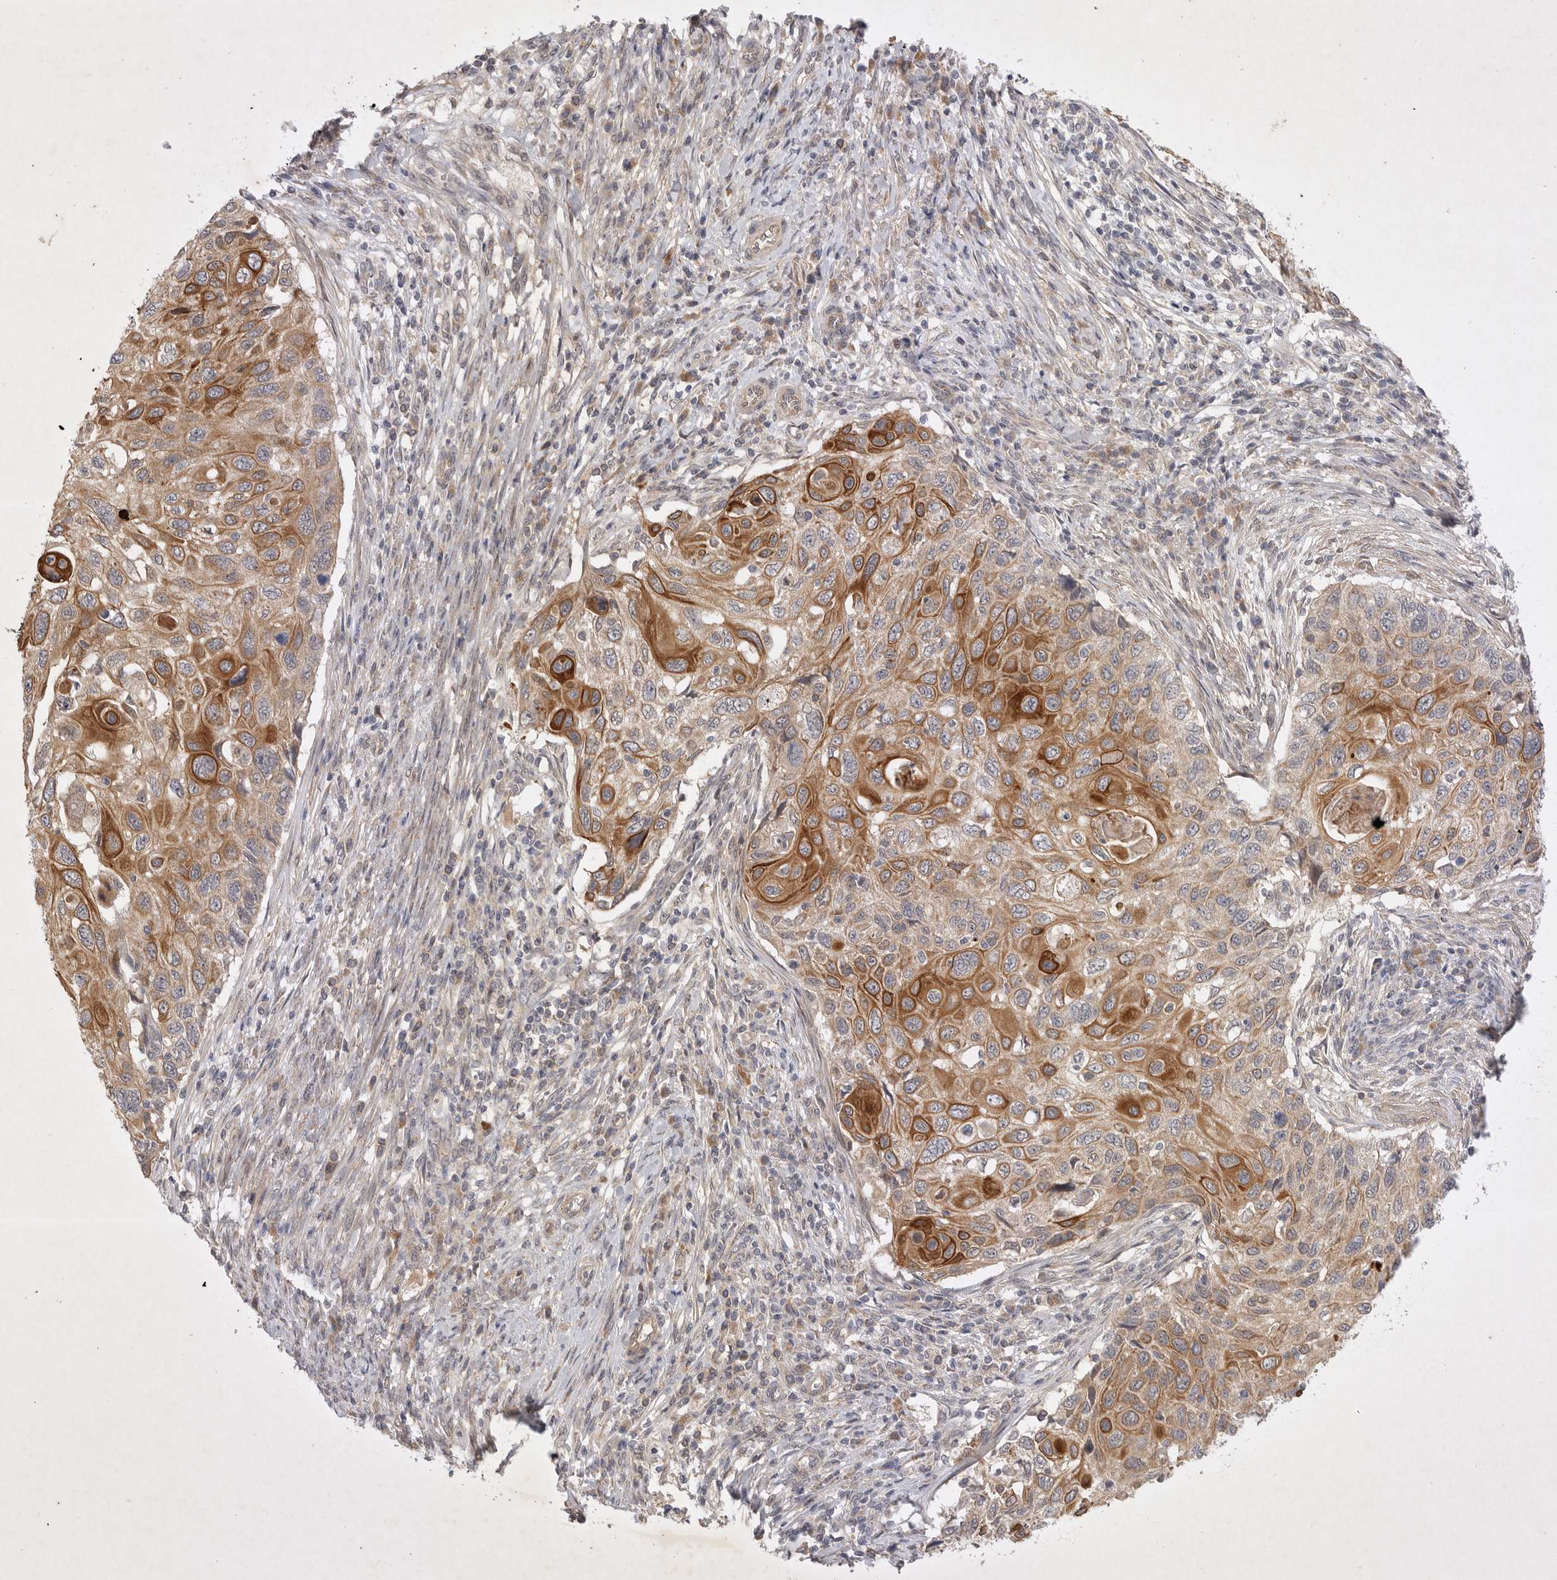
{"staining": {"intensity": "strong", "quantity": "25%-75%", "location": "cytoplasmic/membranous"}, "tissue": "cervical cancer", "cell_type": "Tumor cells", "image_type": "cancer", "snomed": [{"axis": "morphology", "description": "Squamous cell carcinoma, NOS"}, {"axis": "topography", "description": "Cervix"}], "caption": "Cervical cancer (squamous cell carcinoma) stained for a protein reveals strong cytoplasmic/membranous positivity in tumor cells.", "gene": "PTPDC1", "patient": {"sex": "female", "age": 70}}